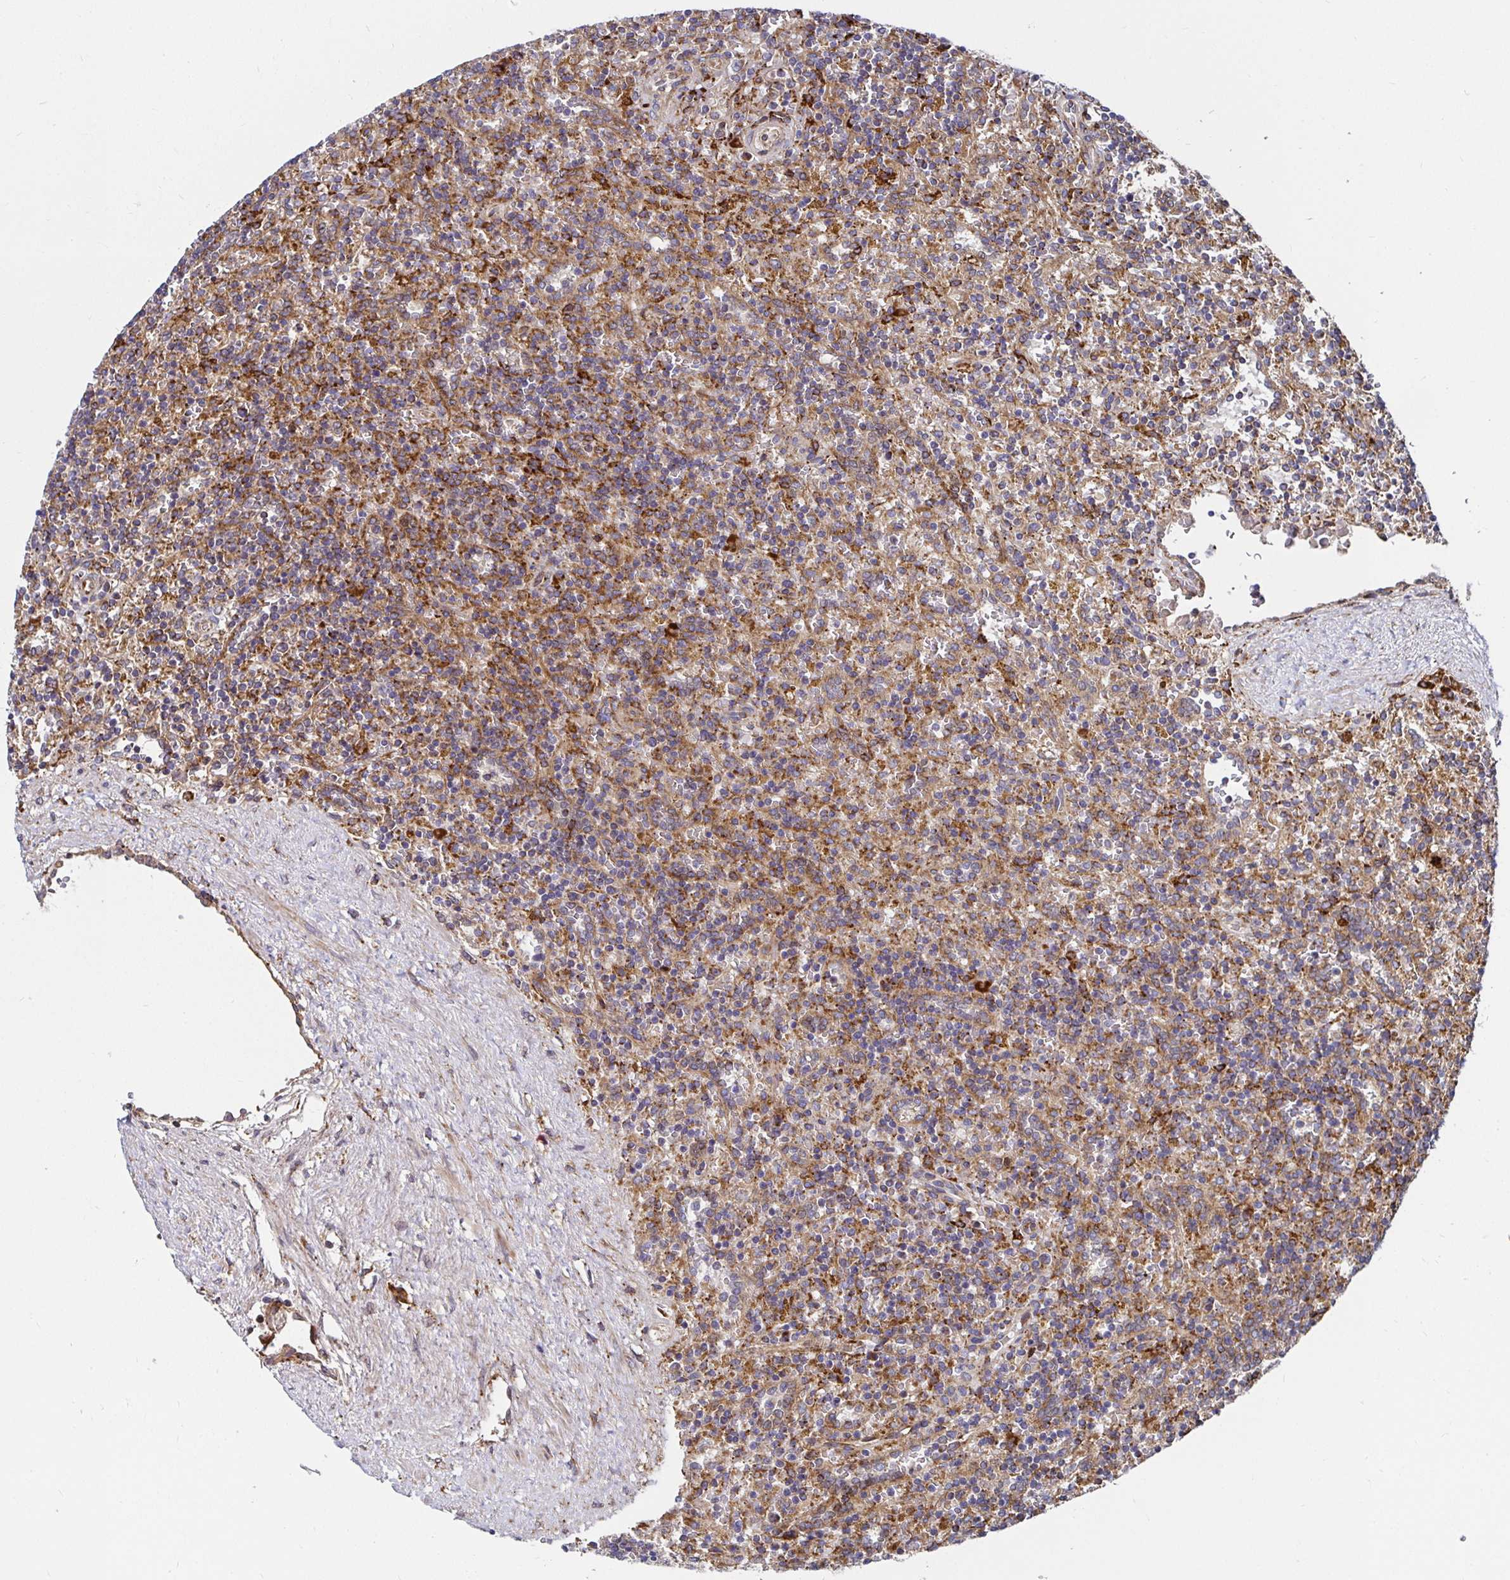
{"staining": {"intensity": "moderate", "quantity": "25%-75%", "location": "cytoplasmic/membranous"}, "tissue": "lymphoma", "cell_type": "Tumor cells", "image_type": "cancer", "snomed": [{"axis": "morphology", "description": "Malignant lymphoma, non-Hodgkin's type, Low grade"}, {"axis": "topography", "description": "Spleen"}], "caption": "Immunohistochemistry staining of malignant lymphoma, non-Hodgkin's type (low-grade), which displays medium levels of moderate cytoplasmic/membranous staining in approximately 25%-75% of tumor cells indicating moderate cytoplasmic/membranous protein staining. The staining was performed using DAB (brown) for protein detection and nuclei were counterstained in hematoxylin (blue).", "gene": "SMYD3", "patient": {"sex": "male", "age": 67}}